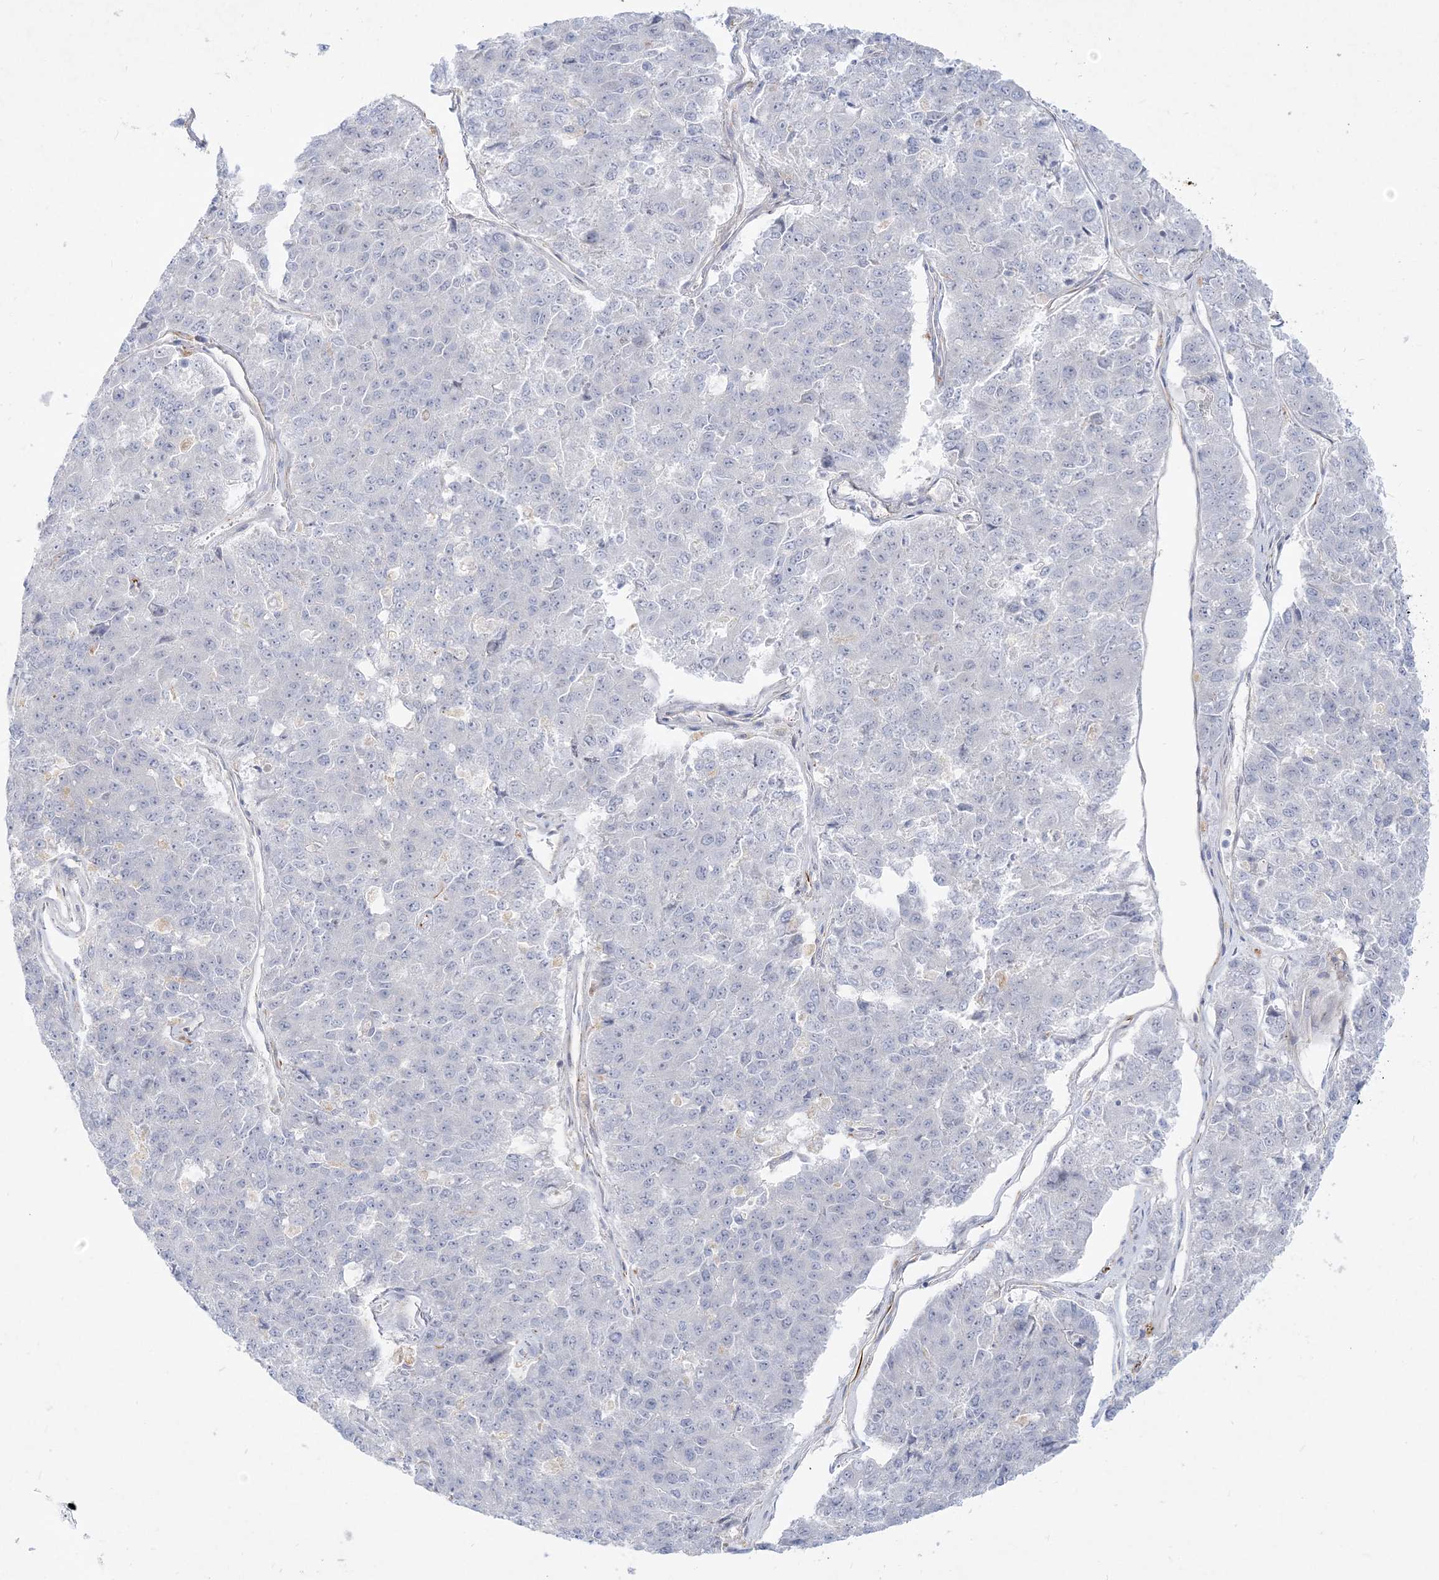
{"staining": {"intensity": "negative", "quantity": "none", "location": "none"}, "tissue": "pancreatic cancer", "cell_type": "Tumor cells", "image_type": "cancer", "snomed": [{"axis": "morphology", "description": "Adenocarcinoma, NOS"}, {"axis": "topography", "description": "Pancreas"}], "caption": "Immunohistochemistry histopathology image of human pancreatic cancer (adenocarcinoma) stained for a protein (brown), which reveals no expression in tumor cells.", "gene": "GPAT2", "patient": {"sex": "male", "age": 50}}